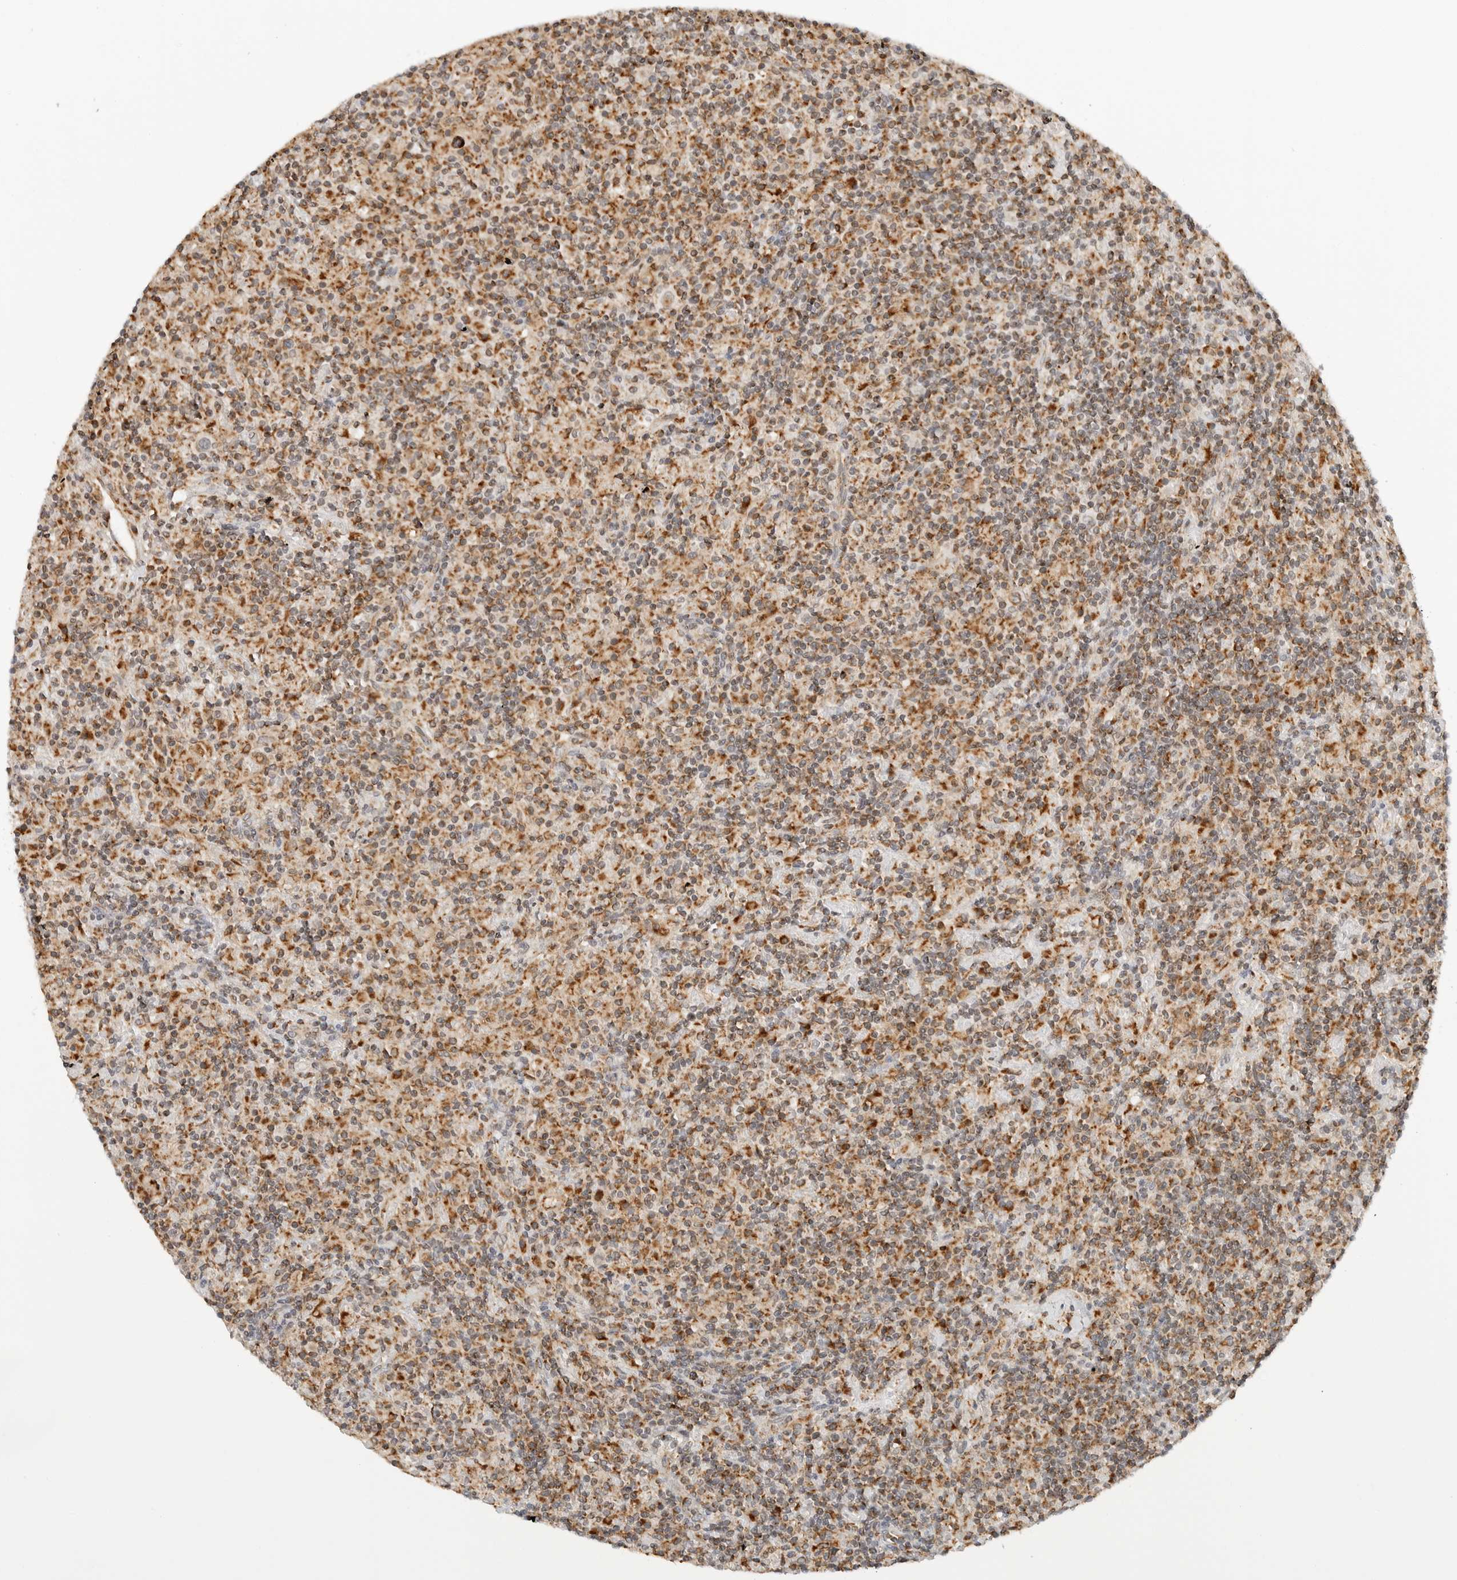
{"staining": {"intensity": "moderate", "quantity": ">75%", "location": "cytoplasmic/membranous"}, "tissue": "lymphoma", "cell_type": "Tumor cells", "image_type": "cancer", "snomed": [{"axis": "morphology", "description": "Hodgkin's disease, NOS"}, {"axis": "topography", "description": "Lymph node"}], "caption": "Immunohistochemistry image of neoplastic tissue: Hodgkin's disease stained using immunohistochemistry (IHC) exhibits medium levels of moderate protein expression localized specifically in the cytoplasmic/membranous of tumor cells, appearing as a cytoplasmic/membranous brown color.", "gene": "DYRK4", "patient": {"sex": "male", "age": 70}}